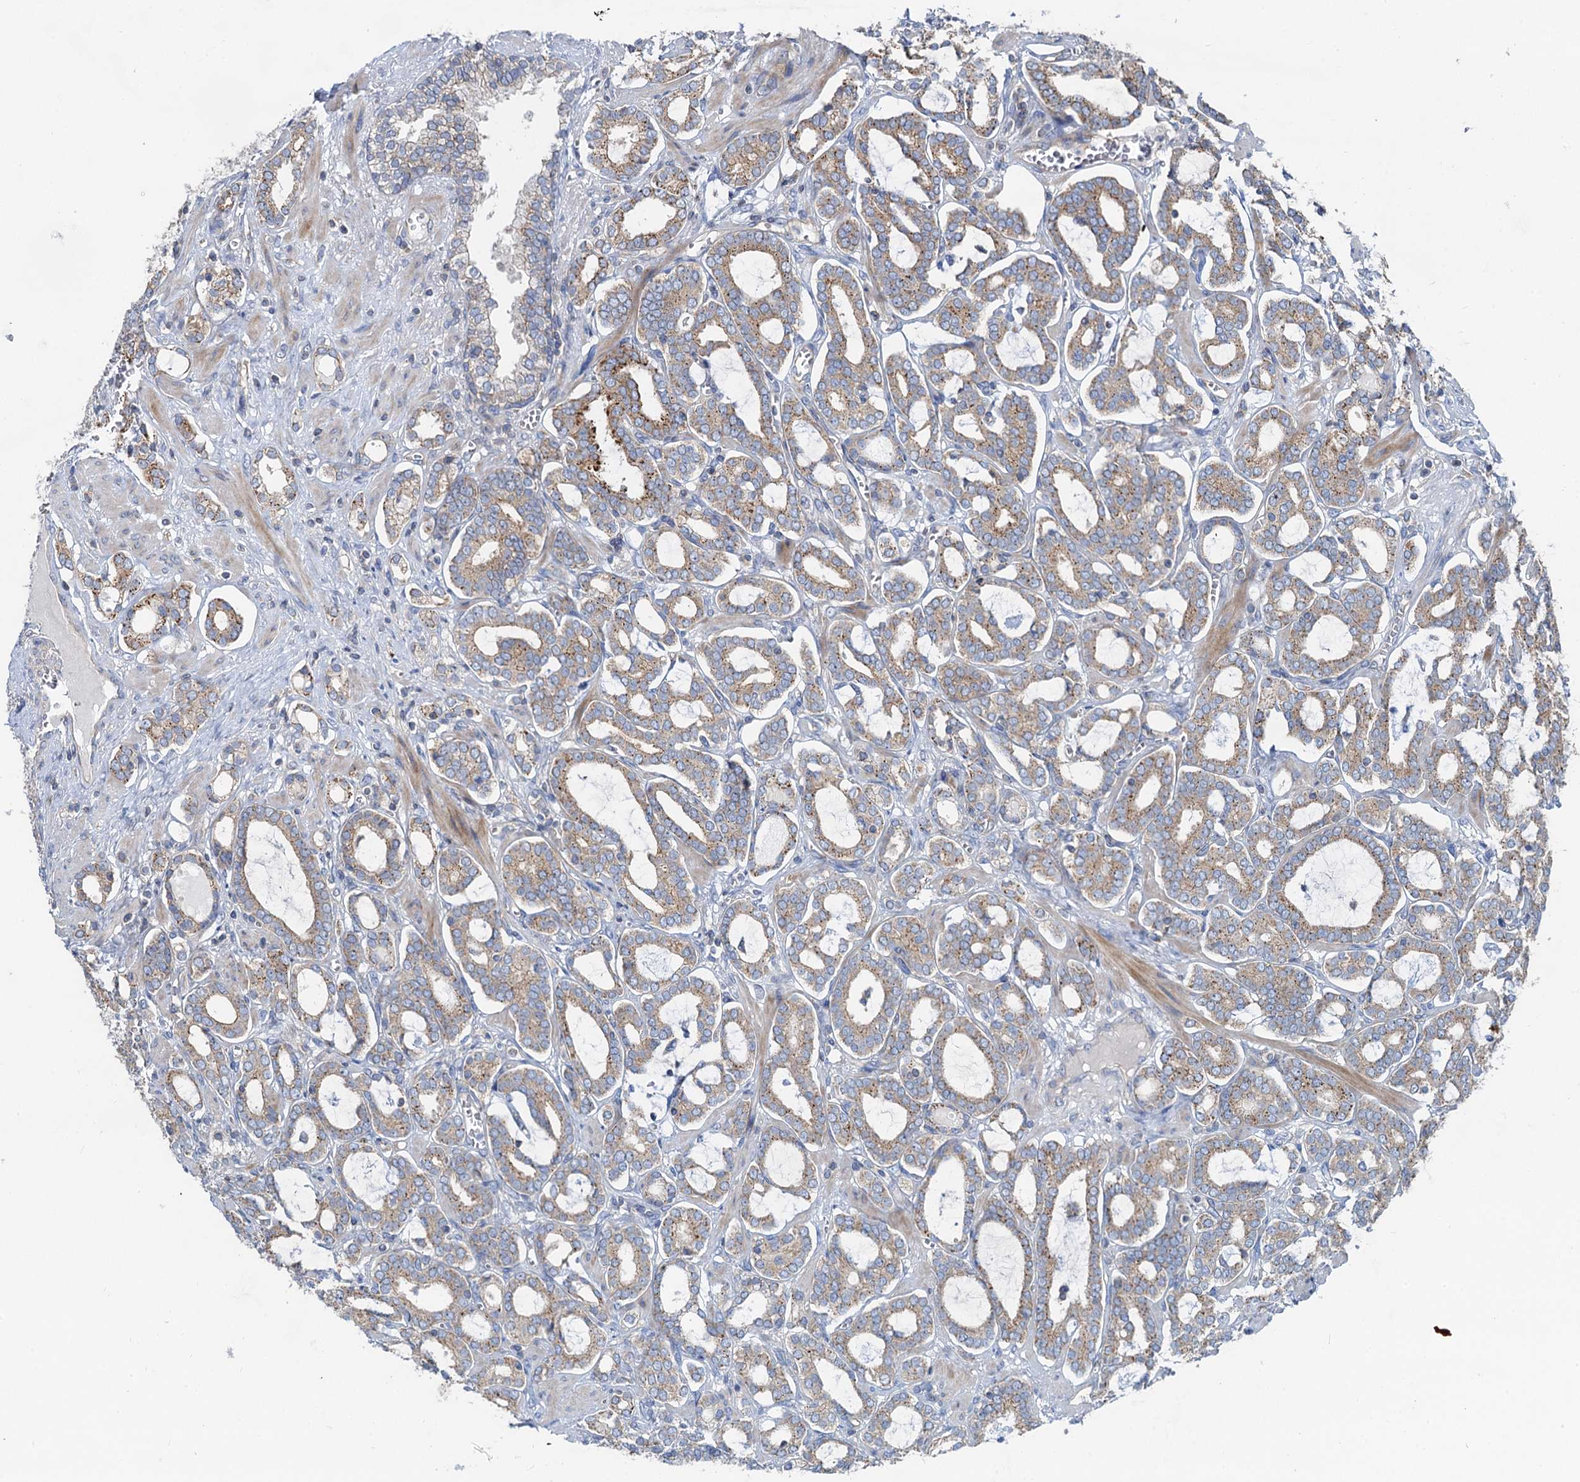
{"staining": {"intensity": "moderate", "quantity": ">75%", "location": "cytoplasmic/membranous"}, "tissue": "prostate cancer", "cell_type": "Tumor cells", "image_type": "cancer", "snomed": [{"axis": "morphology", "description": "Adenocarcinoma, High grade"}, {"axis": "topography", "description": "Prostate and seminal vesicle, NOS"}], "caption": "The immunohistochemical stain shows moderate cytoplasmic/membranous staining in tumor cells of prostate cancer tissue.", "gene": "ANKRD26", "patient": {"sex": "male", "age": 67}}